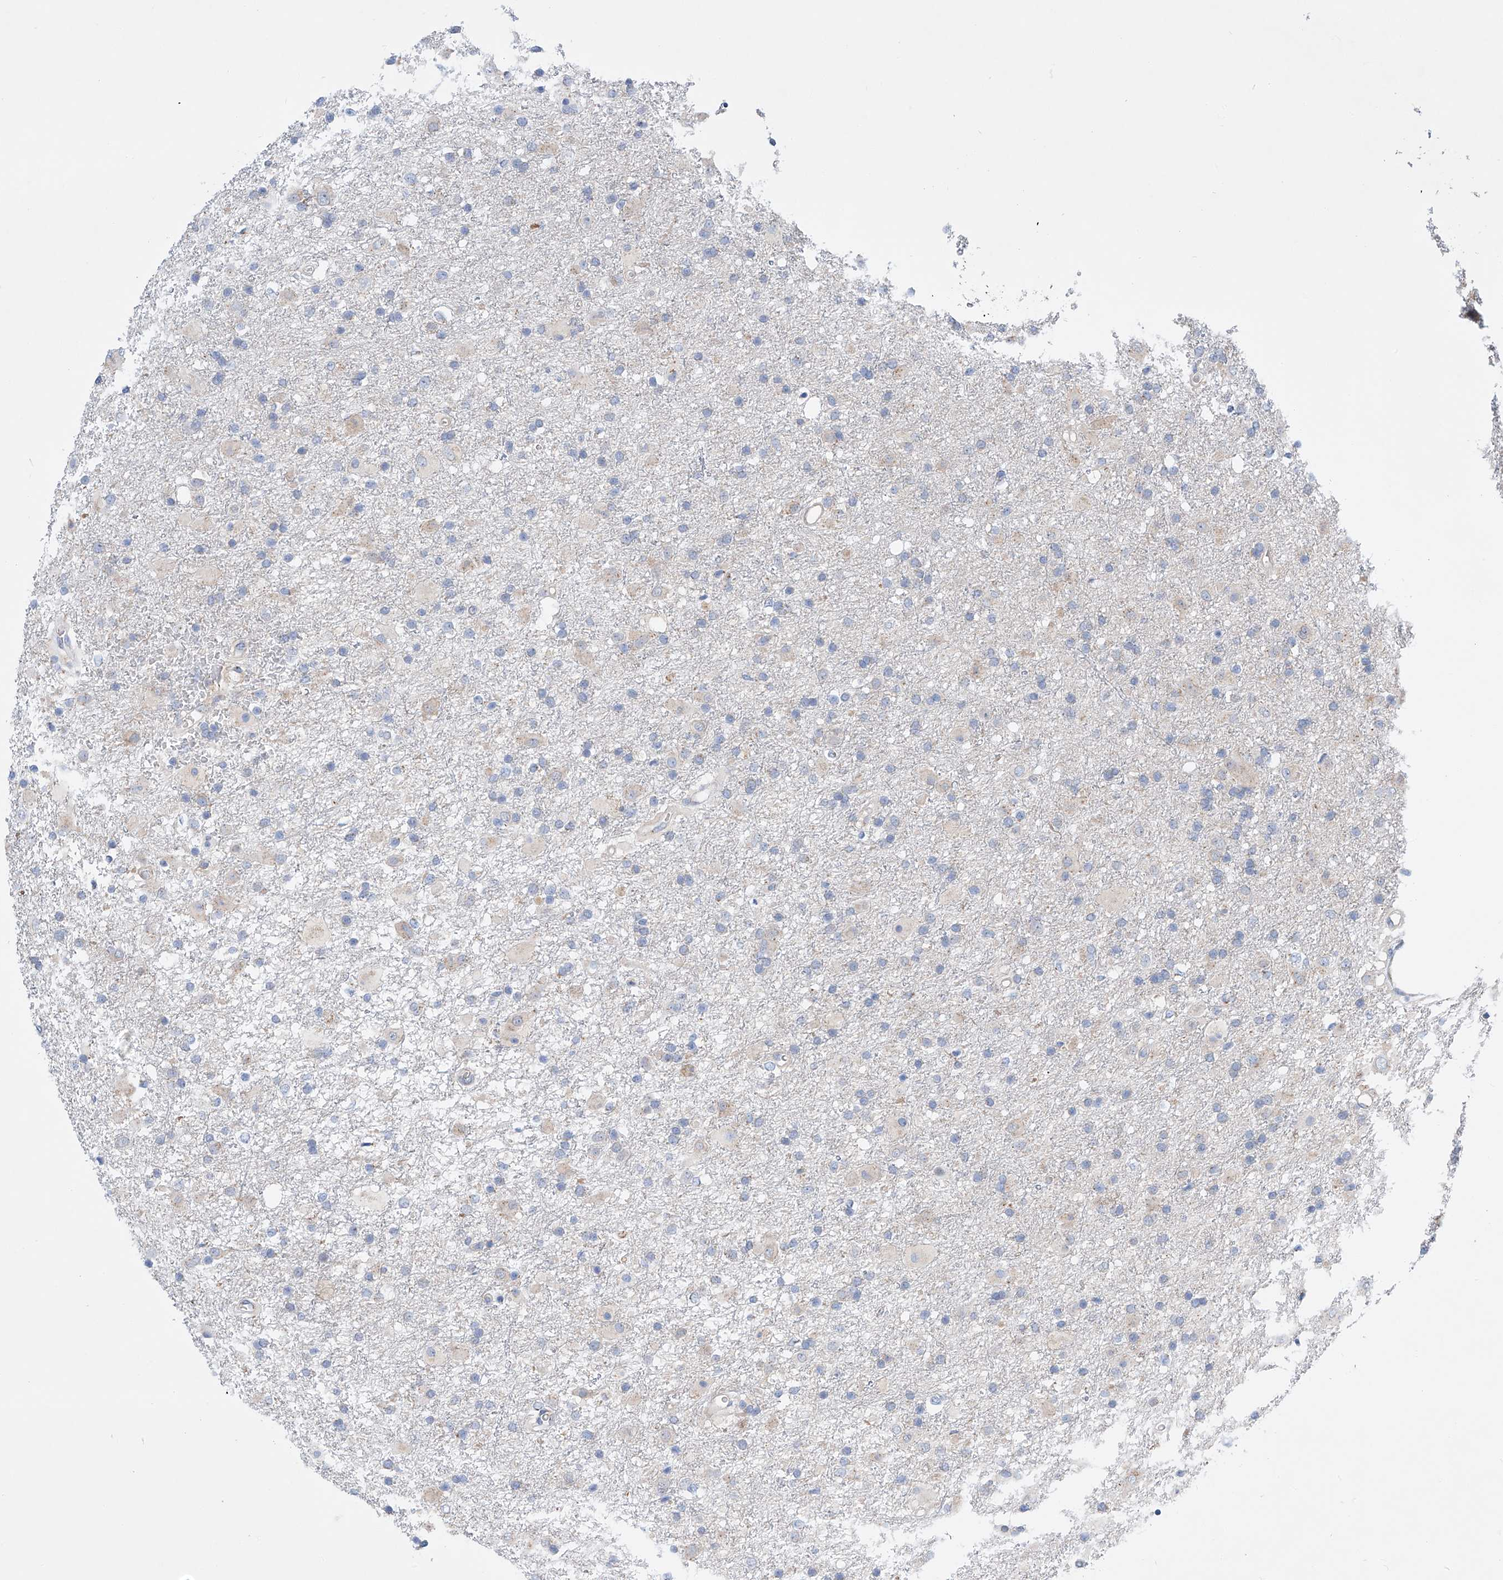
{"staining": {"intensity": "negative", "quantity": "none", "location": "none"}, "tissue": "glioma", "cell_type": "Tumor cells", "image_type": "cancer", "snomed": [{"axis": "morphology", "description": "Glioma, malignant, Low grade"}, {"axis": "topography", "description": "Brain"}], "caption": "Immunohistochemistry of human glioma demonstrates no staining in tumor cells.", "gene": "SLC22A7", "patient": {"sex": "male", "age": 65}}